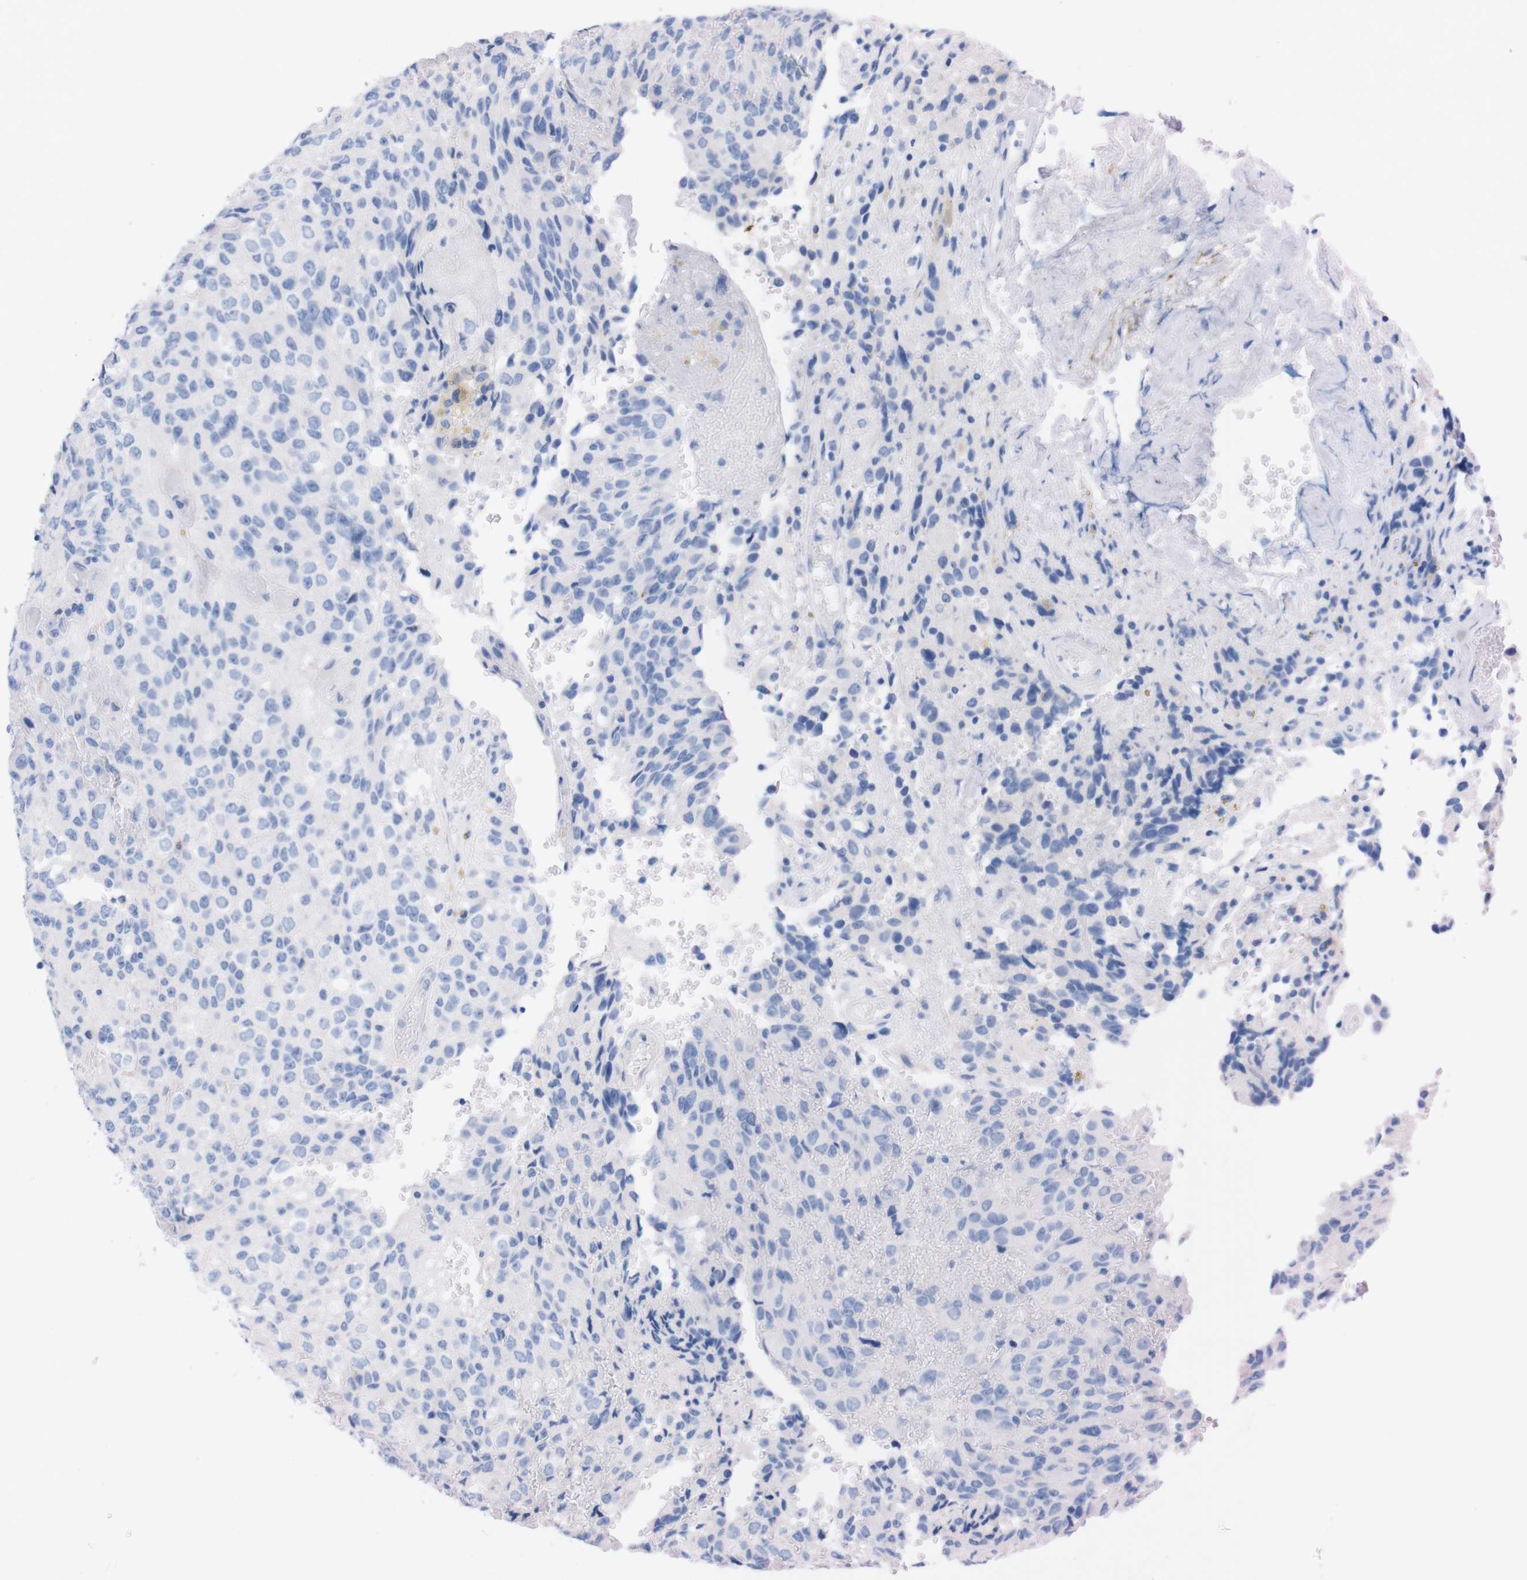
{"staining": {"intensity": "negative", "quantity": "none", "location": "none"}, "tissue": "glioma", "cell_type": "Tumor cells", "image_type": "cancer", "snomed": [{"axis": "morphology", "description": "Glioma, malignant, High grade"}, {"axis": "topography", "description": "Brain"}], "caption": "This is an IHC photomicrograph of glioma. There is no expression in tumor cells.", "gene": "TMEM243", "patient": {"sex": "male", "age": 32}}